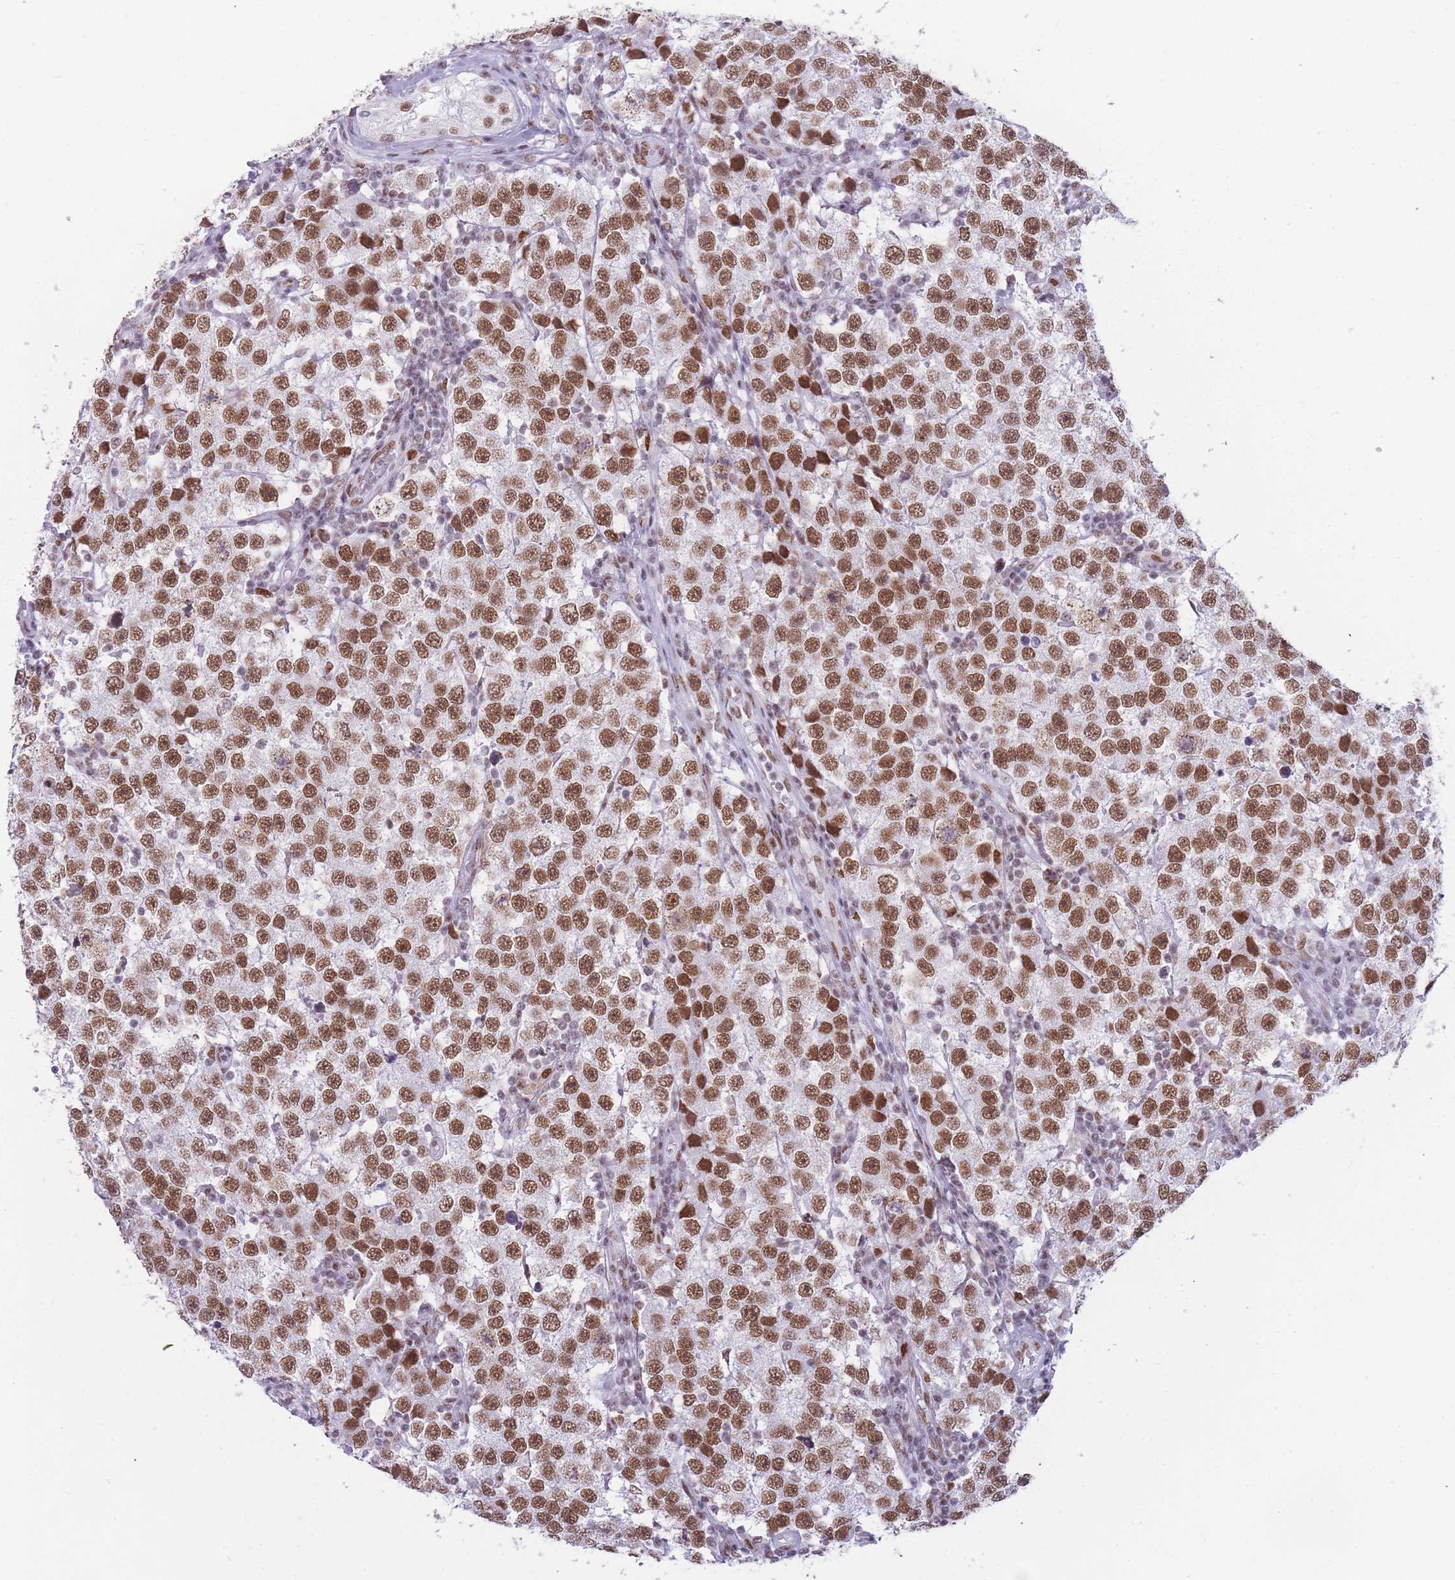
{"staining": {"intensity": "moderate", "quantity": ">75%", "location": "nuclear"}, "tissue": "testis cancer", "cell_type": "Tumor cells", "image_type": "cancer", "snomed": [{"axis": "morphology", "description": "Seminoma, NOS"}, {"axis": "topography", "description": "Testis"}], "caption": "Human testis seminoma stained for a protein (brown) displays moderate nuclear positive positivity in approximately >75% of tumor cells.", "gene": "HNRNPUL1", "patient": {"sex": "male", "age": 34}}